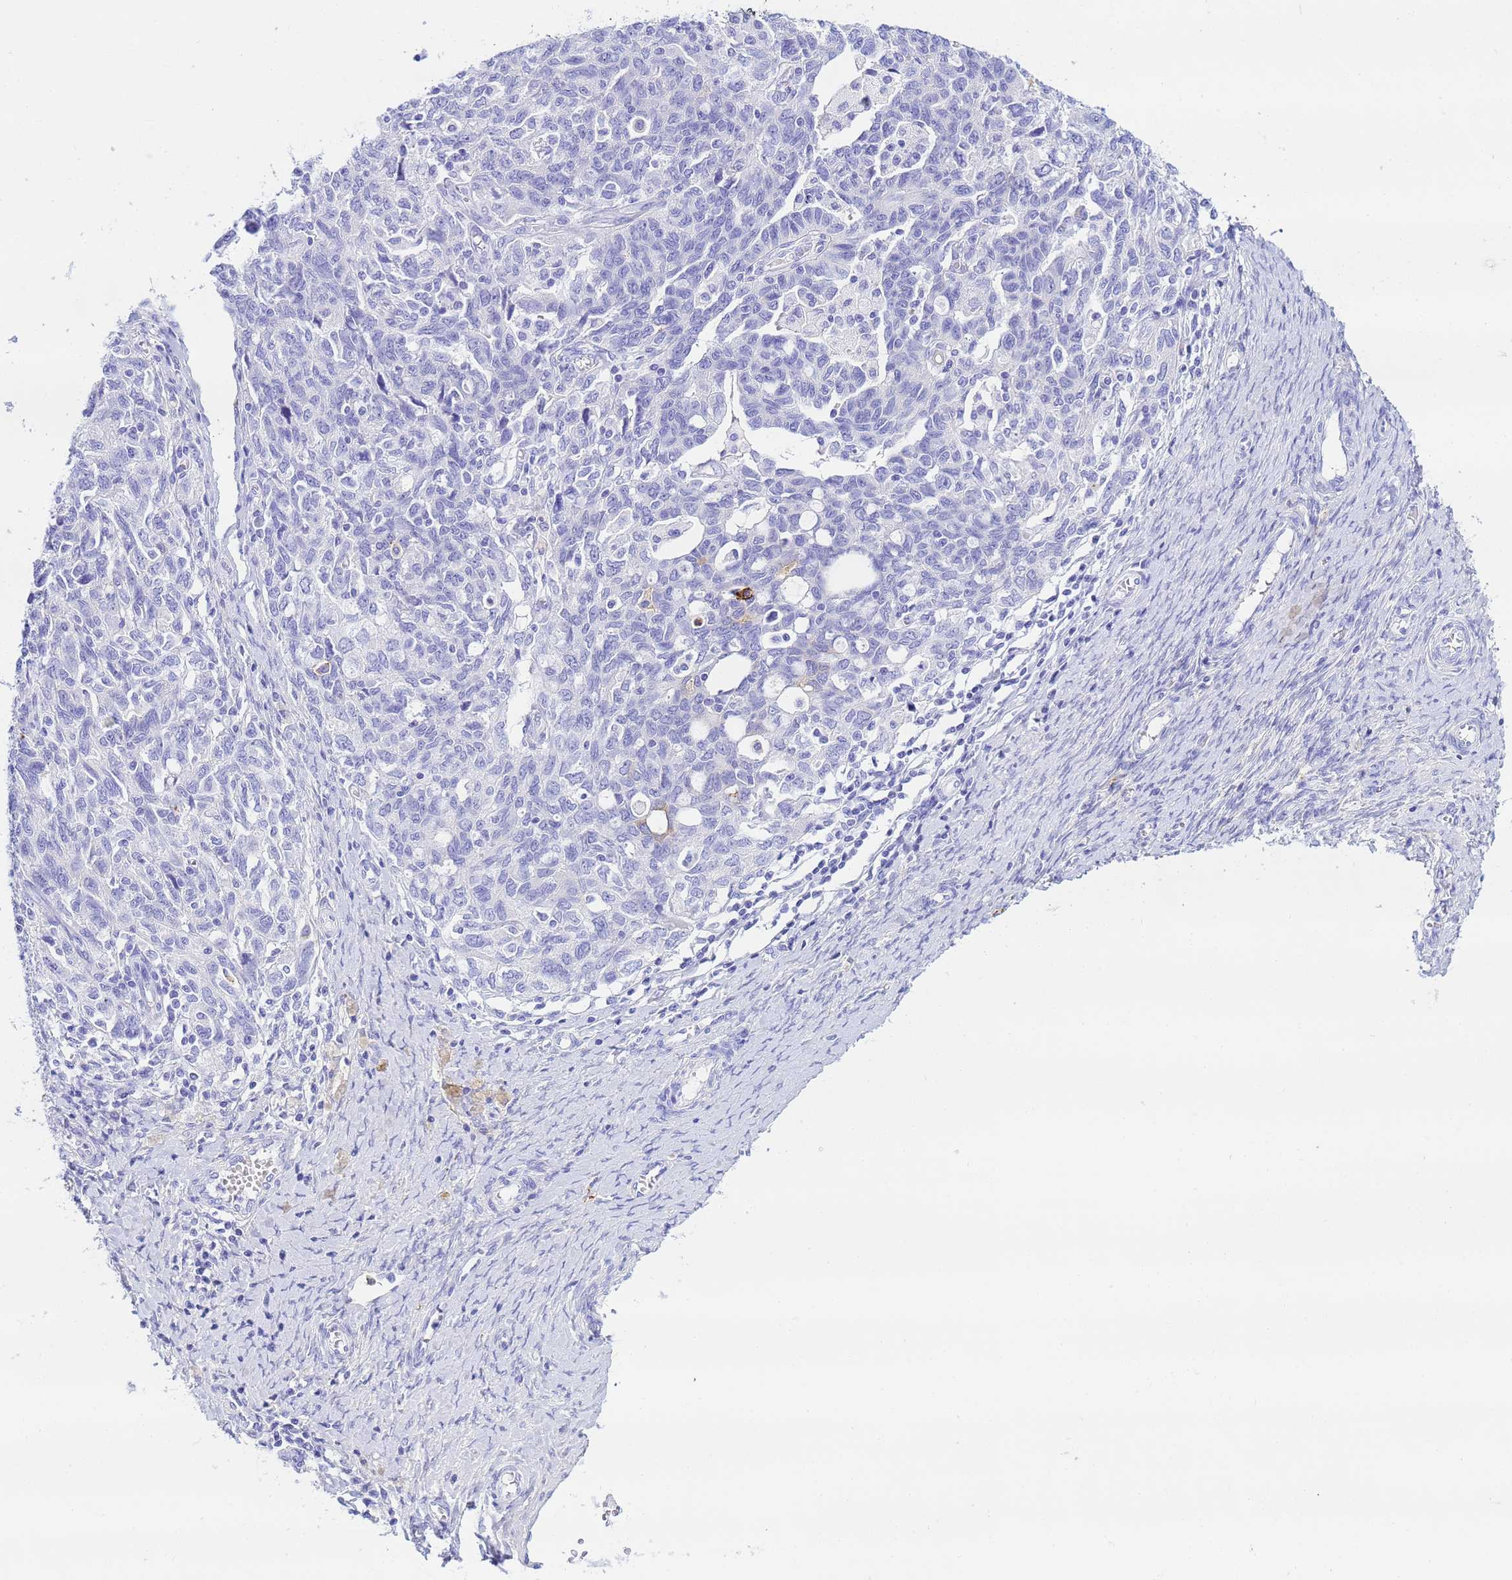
{"staining": {"intensity": "negative", "quantity": "none", "location": "none"}, "tissue": "ovarian cancer", "cell_type": "Tumor cells", "image_type": "cancer", "snomed": [{"axis": "morphology", "description": "Carcinoma, NOS"}, {"axis": "morphology", "description": "Cystadenocarcinoma, serous, NOS"}, {"axis": "topography", "description": "Ovary"}], "caption": "High magnification brightfield microscopy of ovarian cancer (carcinoma) stained with DAB (brown) and counterstained with hematoxylin (blue): tumor cells show no significant expression.", "gene": "AQP12A", "patient": {"sex": "female", "age": 69}}